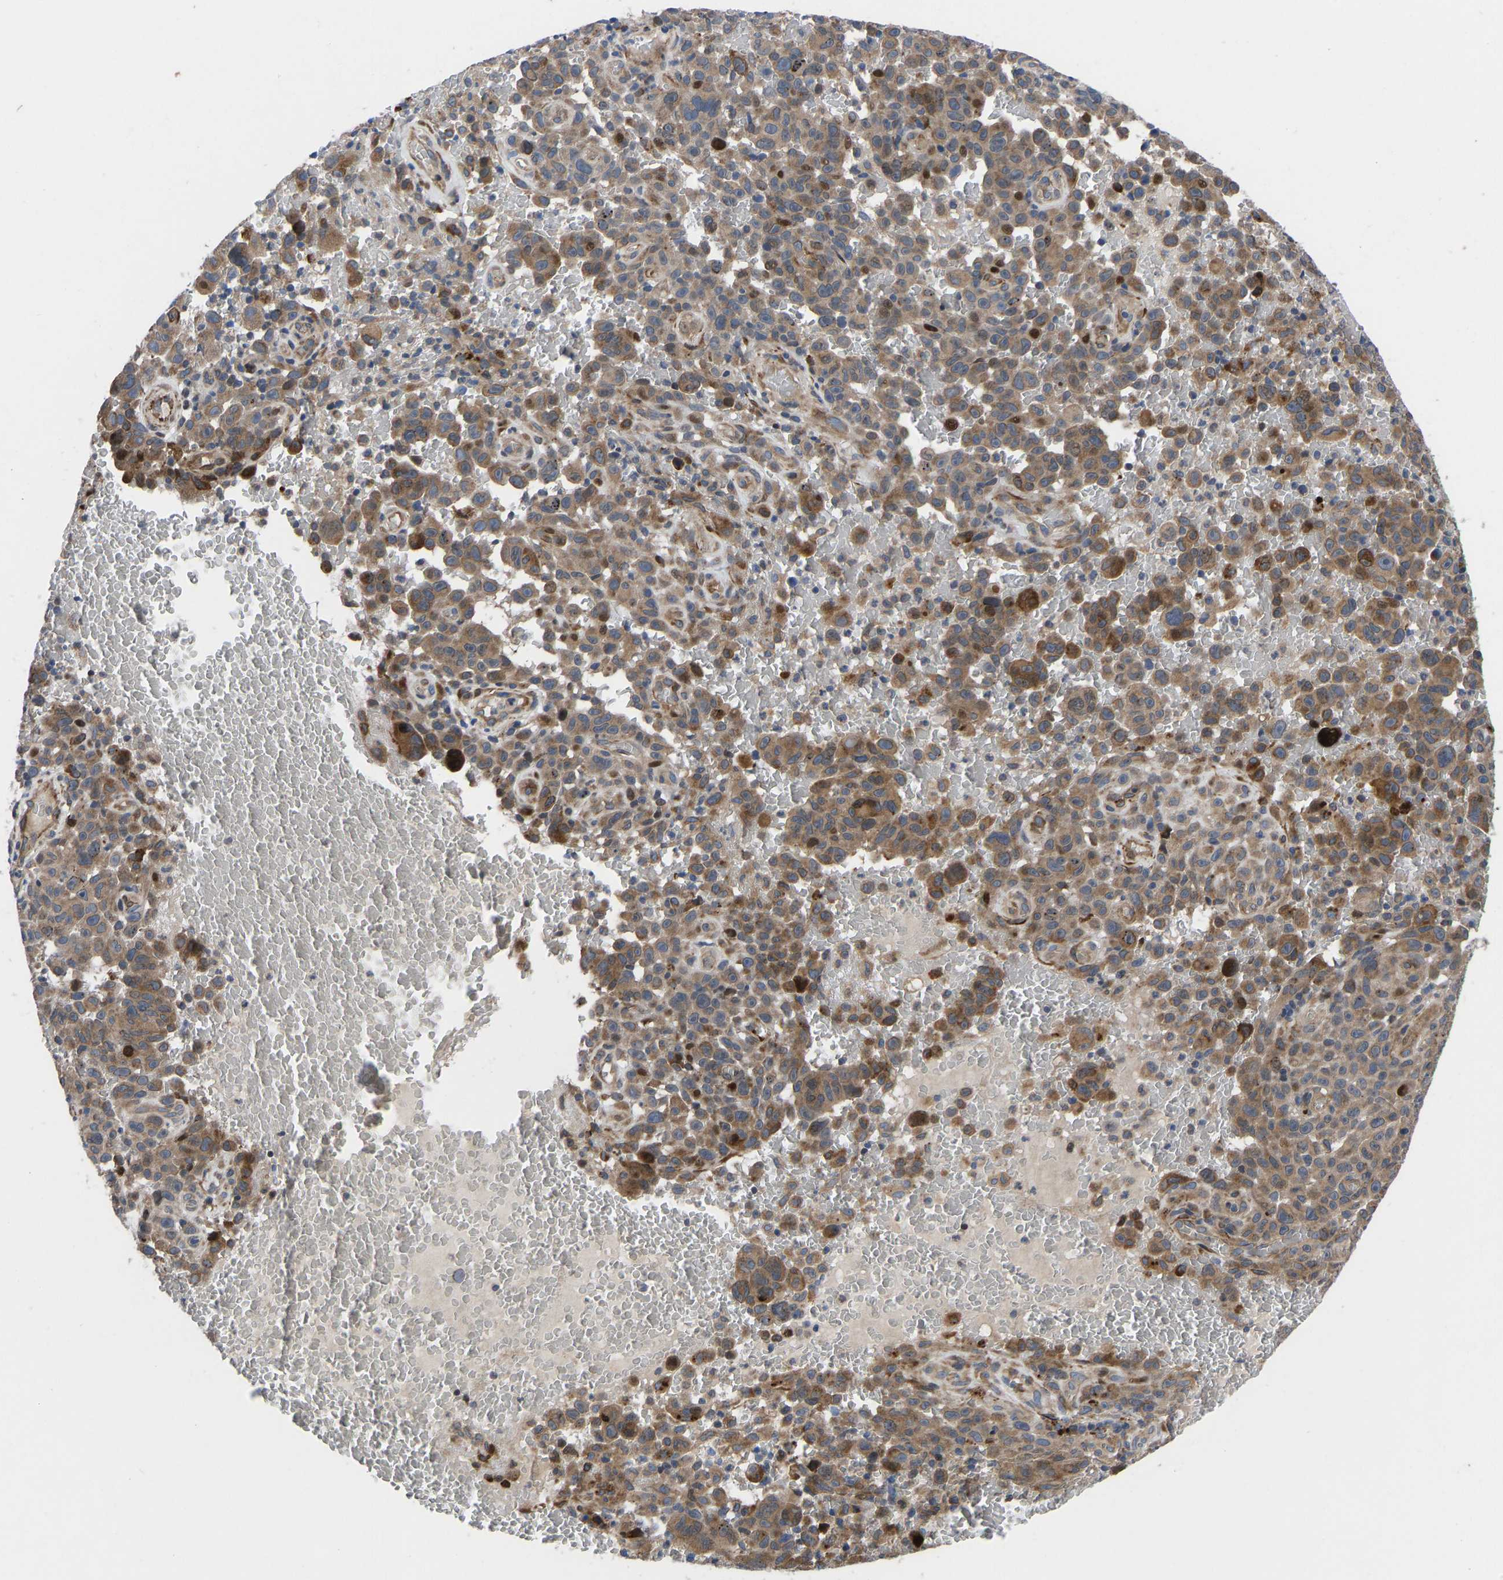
{"staining": {"intensity": "moderate", "quantity": ">75%", "location": "cytoplasmic/membranous"}, "tissue": "melanoma", "cell_type": "Tumor cells", "image_type": "cancer", "snomed": [{"axis": "morphology", "description": "Malignant melanoma, NOS"}, {"axis": "topography", "description": "Skin"}], "caption": "Immunohistochemistry (IHC) (DAB) staining of melanoma exhibits moderate cytoplasmic/membranous protein staining in about >75% of tumor cells.", "gene": "TMEM38B", "patient": {"sex": "female", "age": 82}}